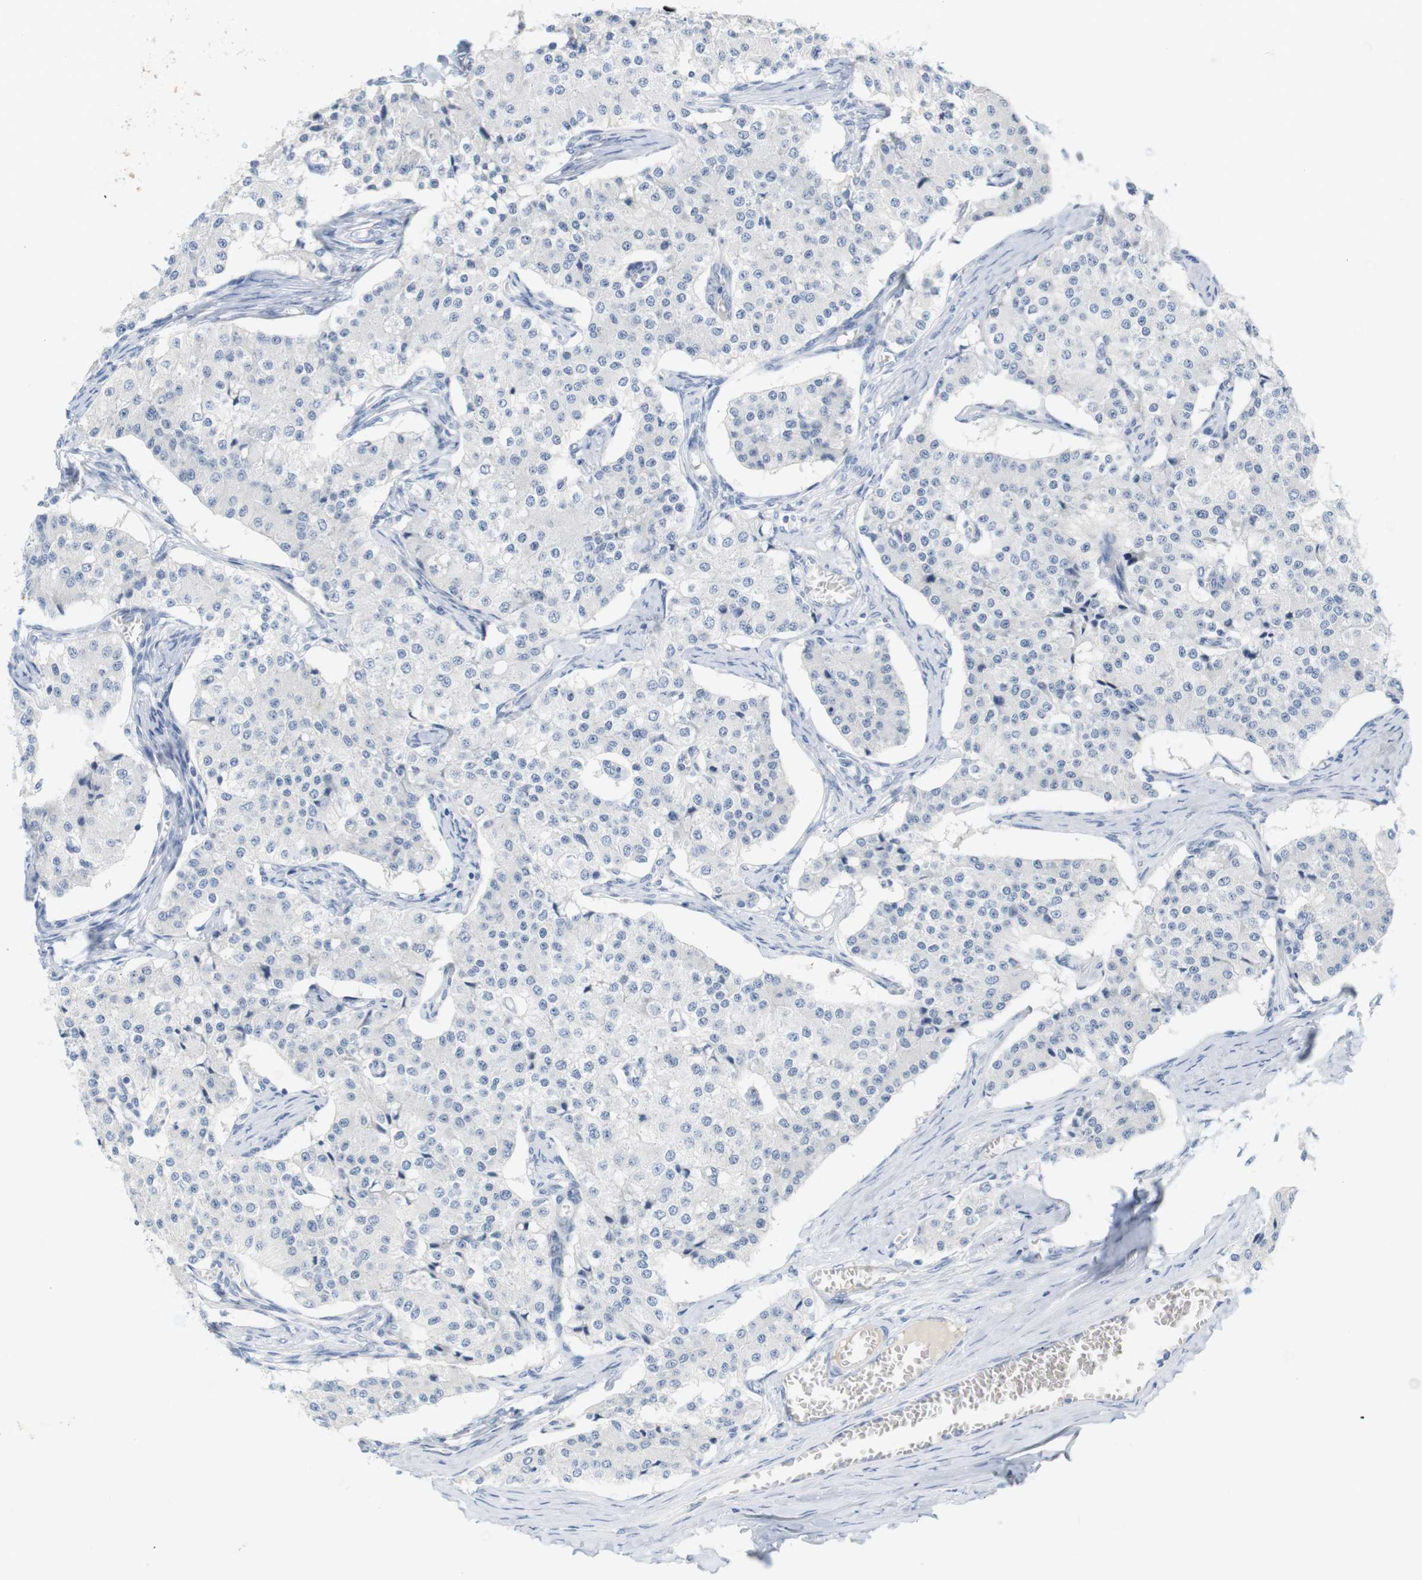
{"staining": {"intensity": "negative", "quantity": "none", "location": "none"}, "tissue": "carcinoid", "cell_type": "Tumor cells", "image_type": "cancer", "snomed": [{"axis": "morphology", "description": "Carcinoid, malignant, NOS"}, {"axis": "topography", "description": "Colon"}], "caption": "This is a histopathology image of immunohistochemistry (IHC) staining of malignant carcinoid, which shows no positivity in tumor cells.", "gene": "RGS9", "patient": {"sex": "female", "age": 52}}